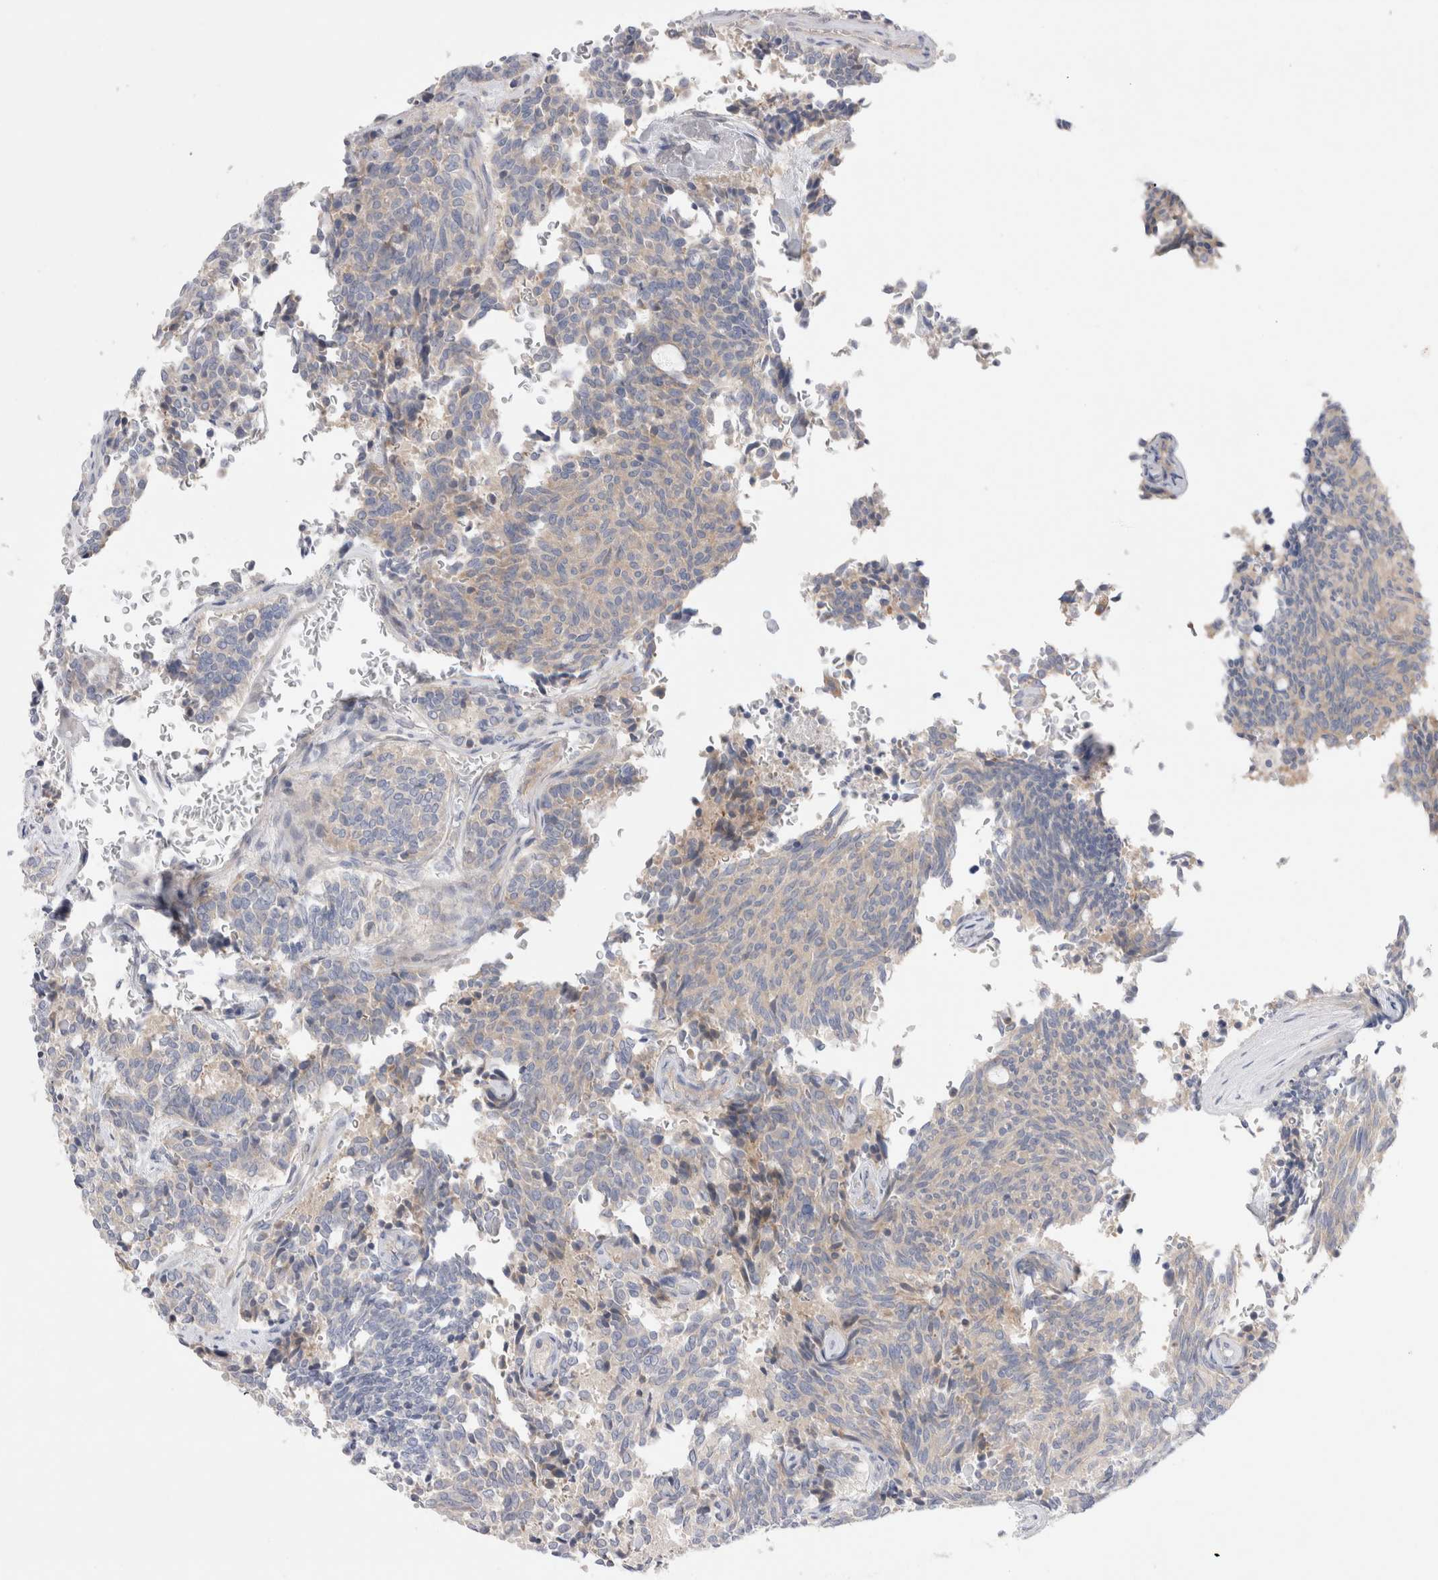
{"staining": {"intensity": "weak", "quantity": "<25%", "location": "cytoplasmic/membranous"}, "tissue": "carcinoid", "cell_type": "Tumor cells", "image_type": "cancer", "snomed": [{"axis": "morphology", "description": "Carcinoid, malignant, NOS"}, {"axis": "topography", "description": "Pancreas"}], "caption": "Immunohistochemical staining of human carcinoid (malignant) shows no significant staining in tumor cells.", "gene": "RBM12B", "patient": {"sex": "female", "age": 54}}